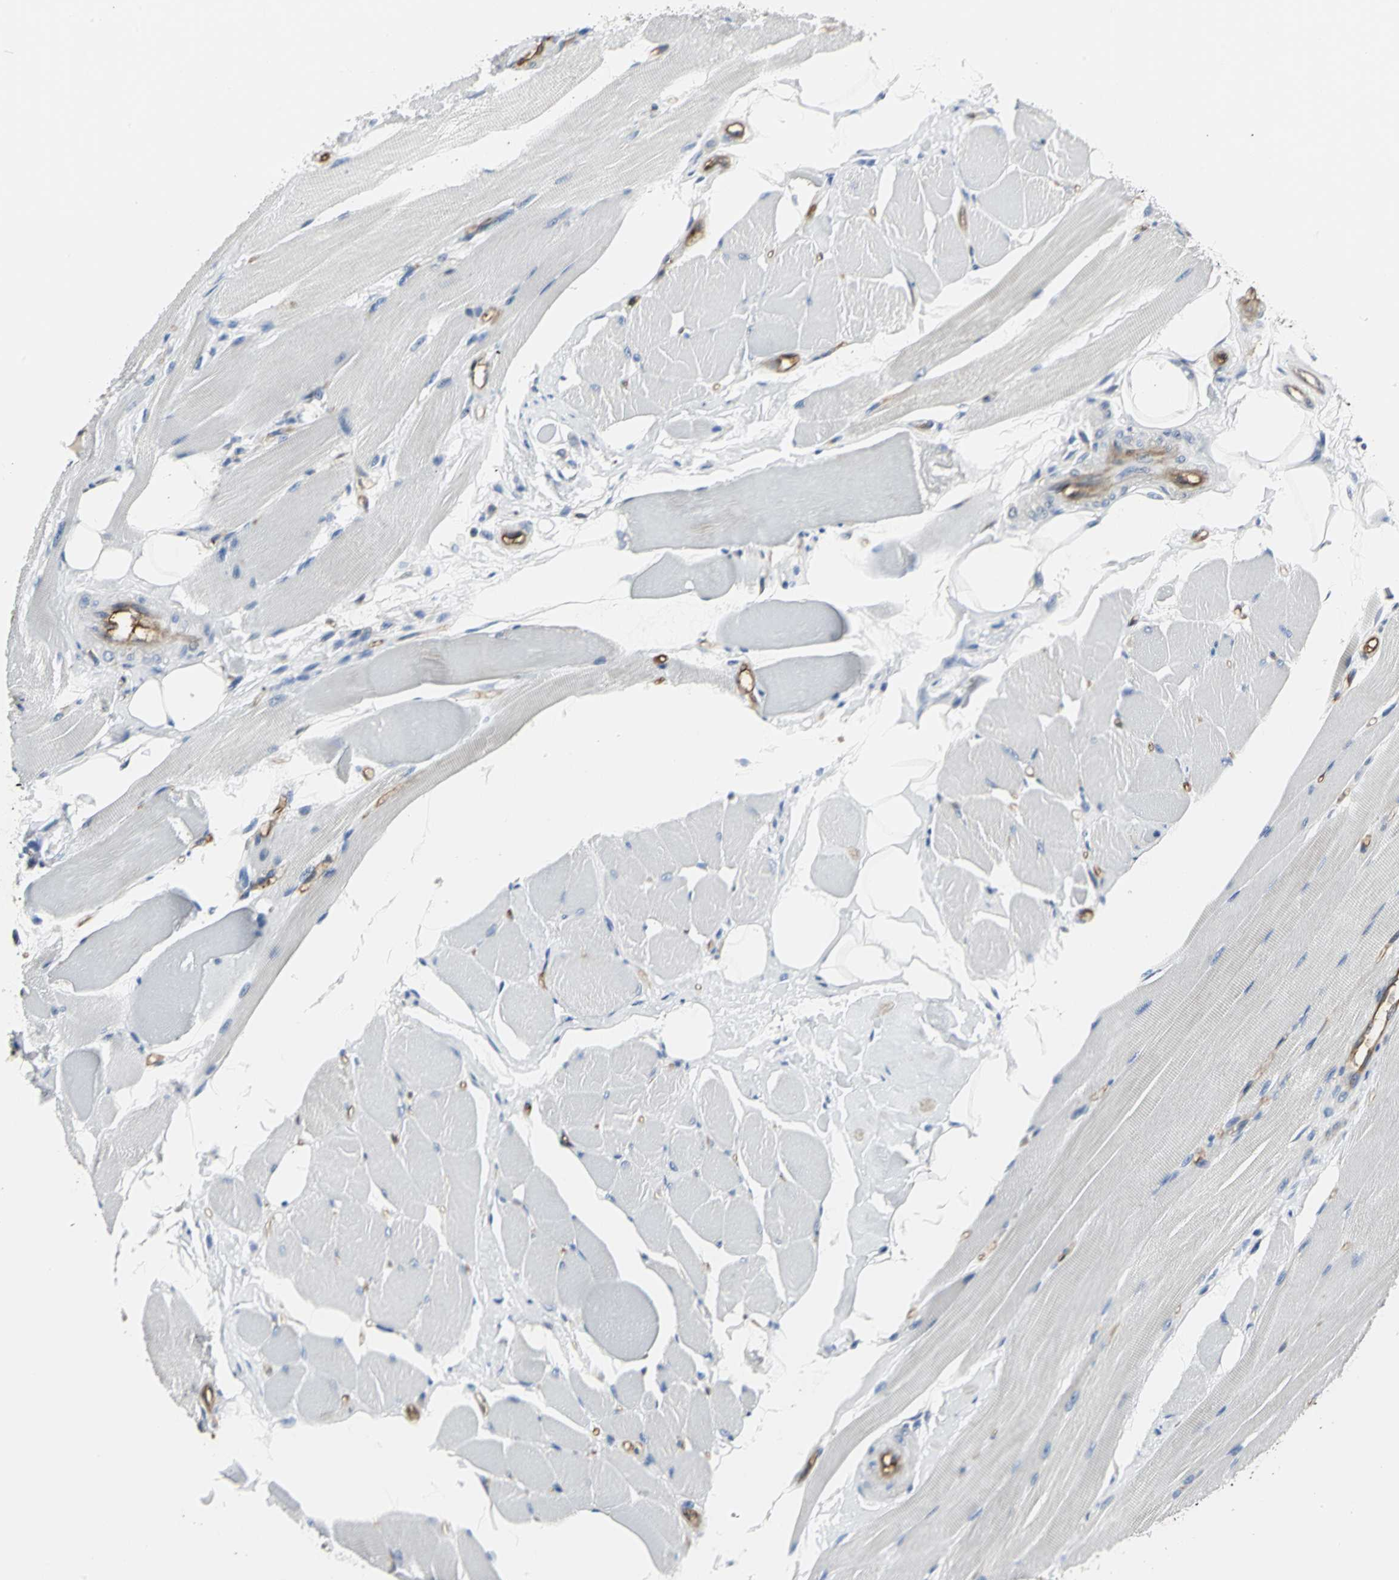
{"staining": {"intensity": "negative", "quantity": "none", "location": "none"}, "tissue": "skeletal muscle", "cell_type": "Myocytes", "image_type": "normal", "snomed": [{"axis": "morphology", "description": "Normal tissue, NOS"}, {"axis": "topography", "description": "Skeletal muscle"}, {"axis": "topography", "description": "Peripheral nerve tissue"}], "caption": "An immunohistochemistry (IHC) photomicrograph of benign skeletal muscle is shown. There is no staining in myocytes of skeletal muscle. The staining was performed using DAB (3,3'-diaminobenzidine) to visualize the protein expression in brown, while the nuclei were stained in blue with hematoxylin (Magnification: 20x).", "gene": "CHRNB1", "patient": {"sex": "female", "age": 84}}